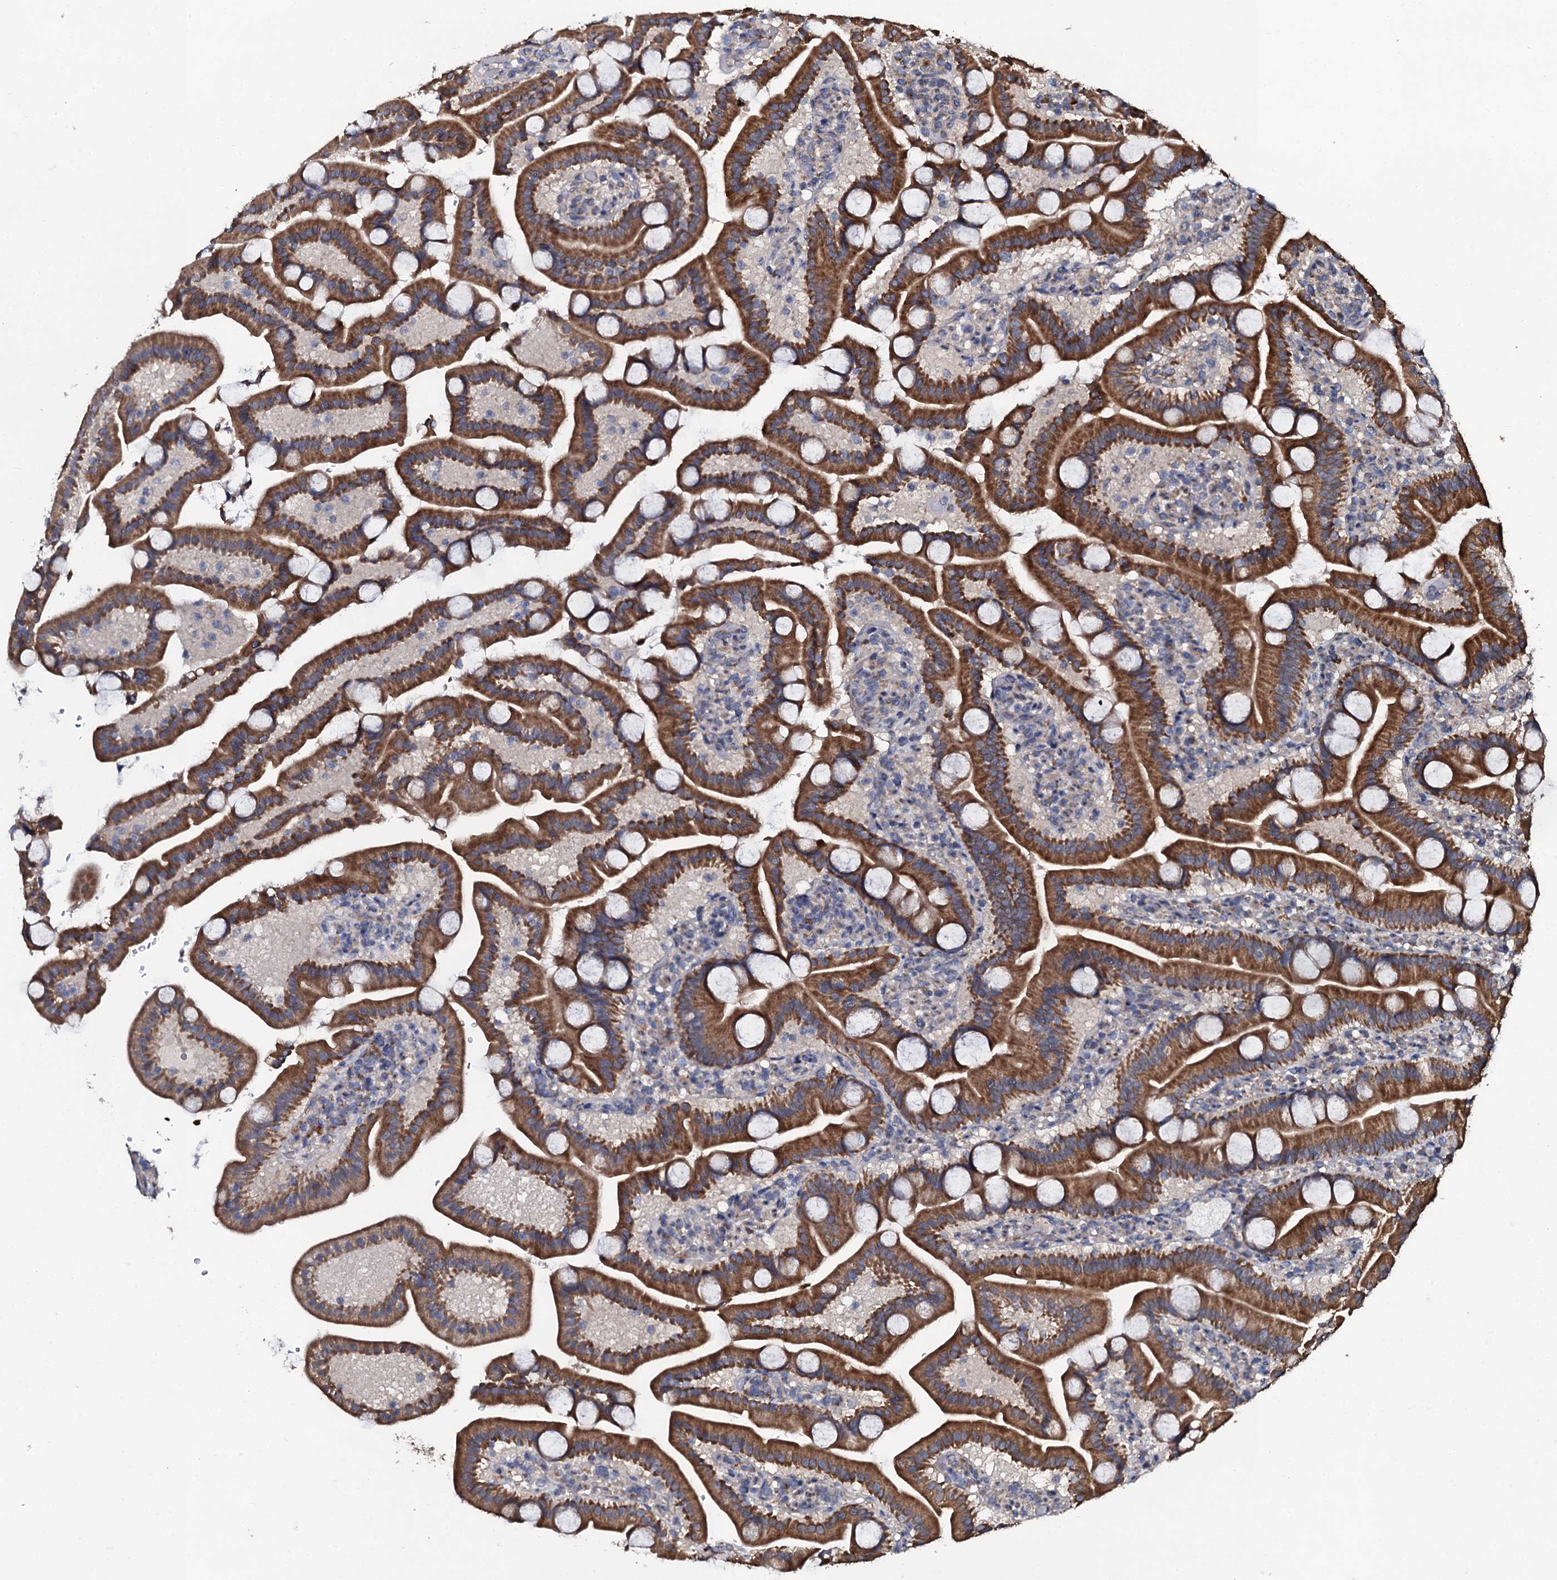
{"staining": {"intensity": "strong", "quantity": ">75%", "location": "cytoplasmic/membranous"}, "tissue": "duodenum", "cell_type": "Glandular cells", "image_type": "normal", "snomed": [{"axis": "morphology", "description": "Normal tissue, NOS"}, {"axis": "topography", "description": "Duodenum"}], "caption": "Protein expression analysis of unremarkable duodenum demonstrates strong cytoplasmic/membranous expression in approximately >75% of glandular cells.", "gene": "GLCE", "patient": {"sex": "male", "age": 55}}